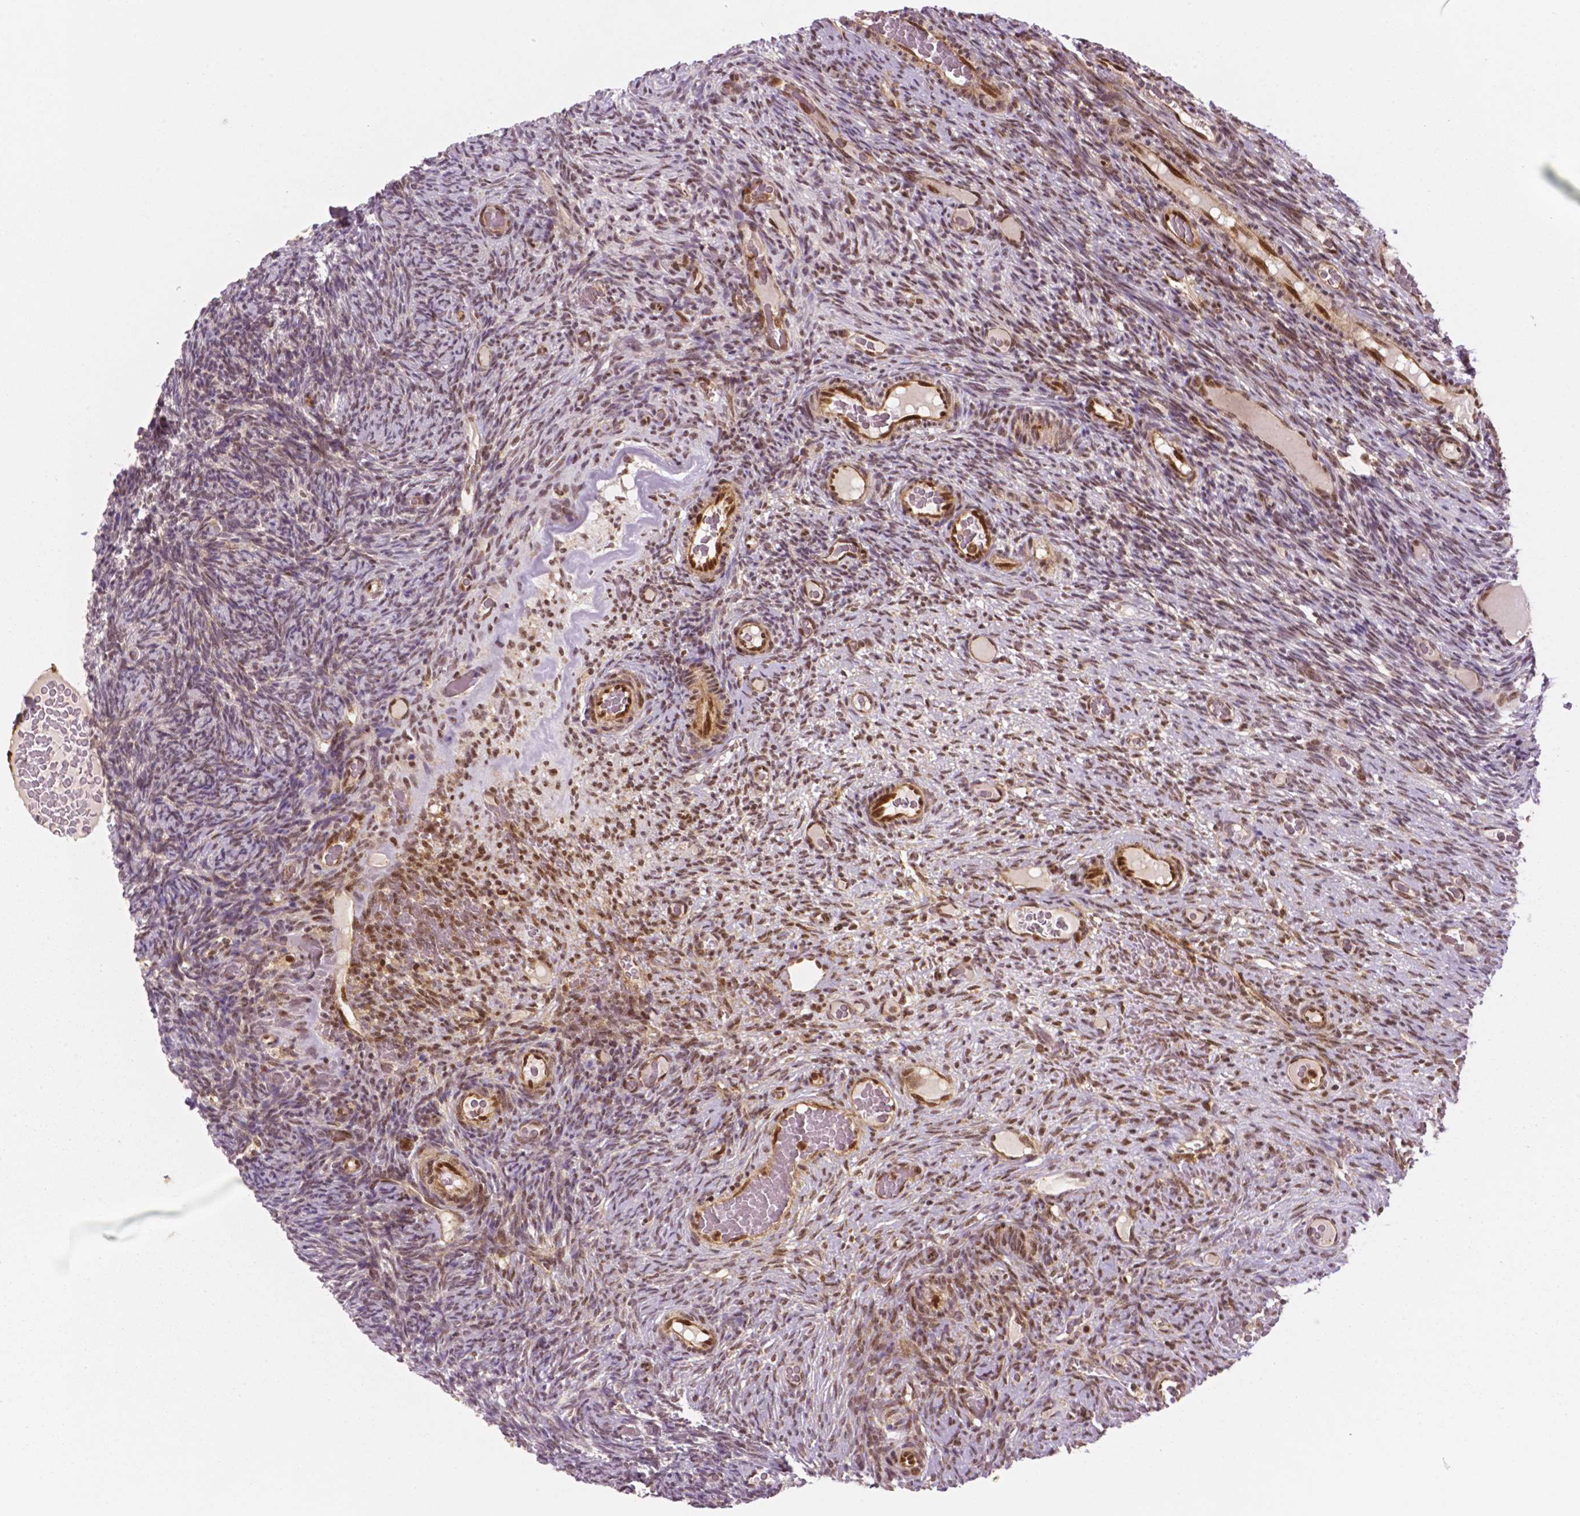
{"staining": {"intensity": "moderate", "quantity": ">75%", "location": "cytoplasmic/membranous,nuclear"}, "tissue": "ovary", "cell_type": "Follicle cells", "image_type": "normal", "snomed": [{"axis": "morphology", "description": "Normal tissue, NOS"}, {"axis": "topography", "description": "Ovary"}], "caption": "Protein staining by immunohistochemistry (IHC) reveals moderate cytoplasmic/membranous,nuclear staining in about >75% of follicle cells in normal ovary.", "gene": "STAT3", "patient": {"sex": "female", "age": 34}}